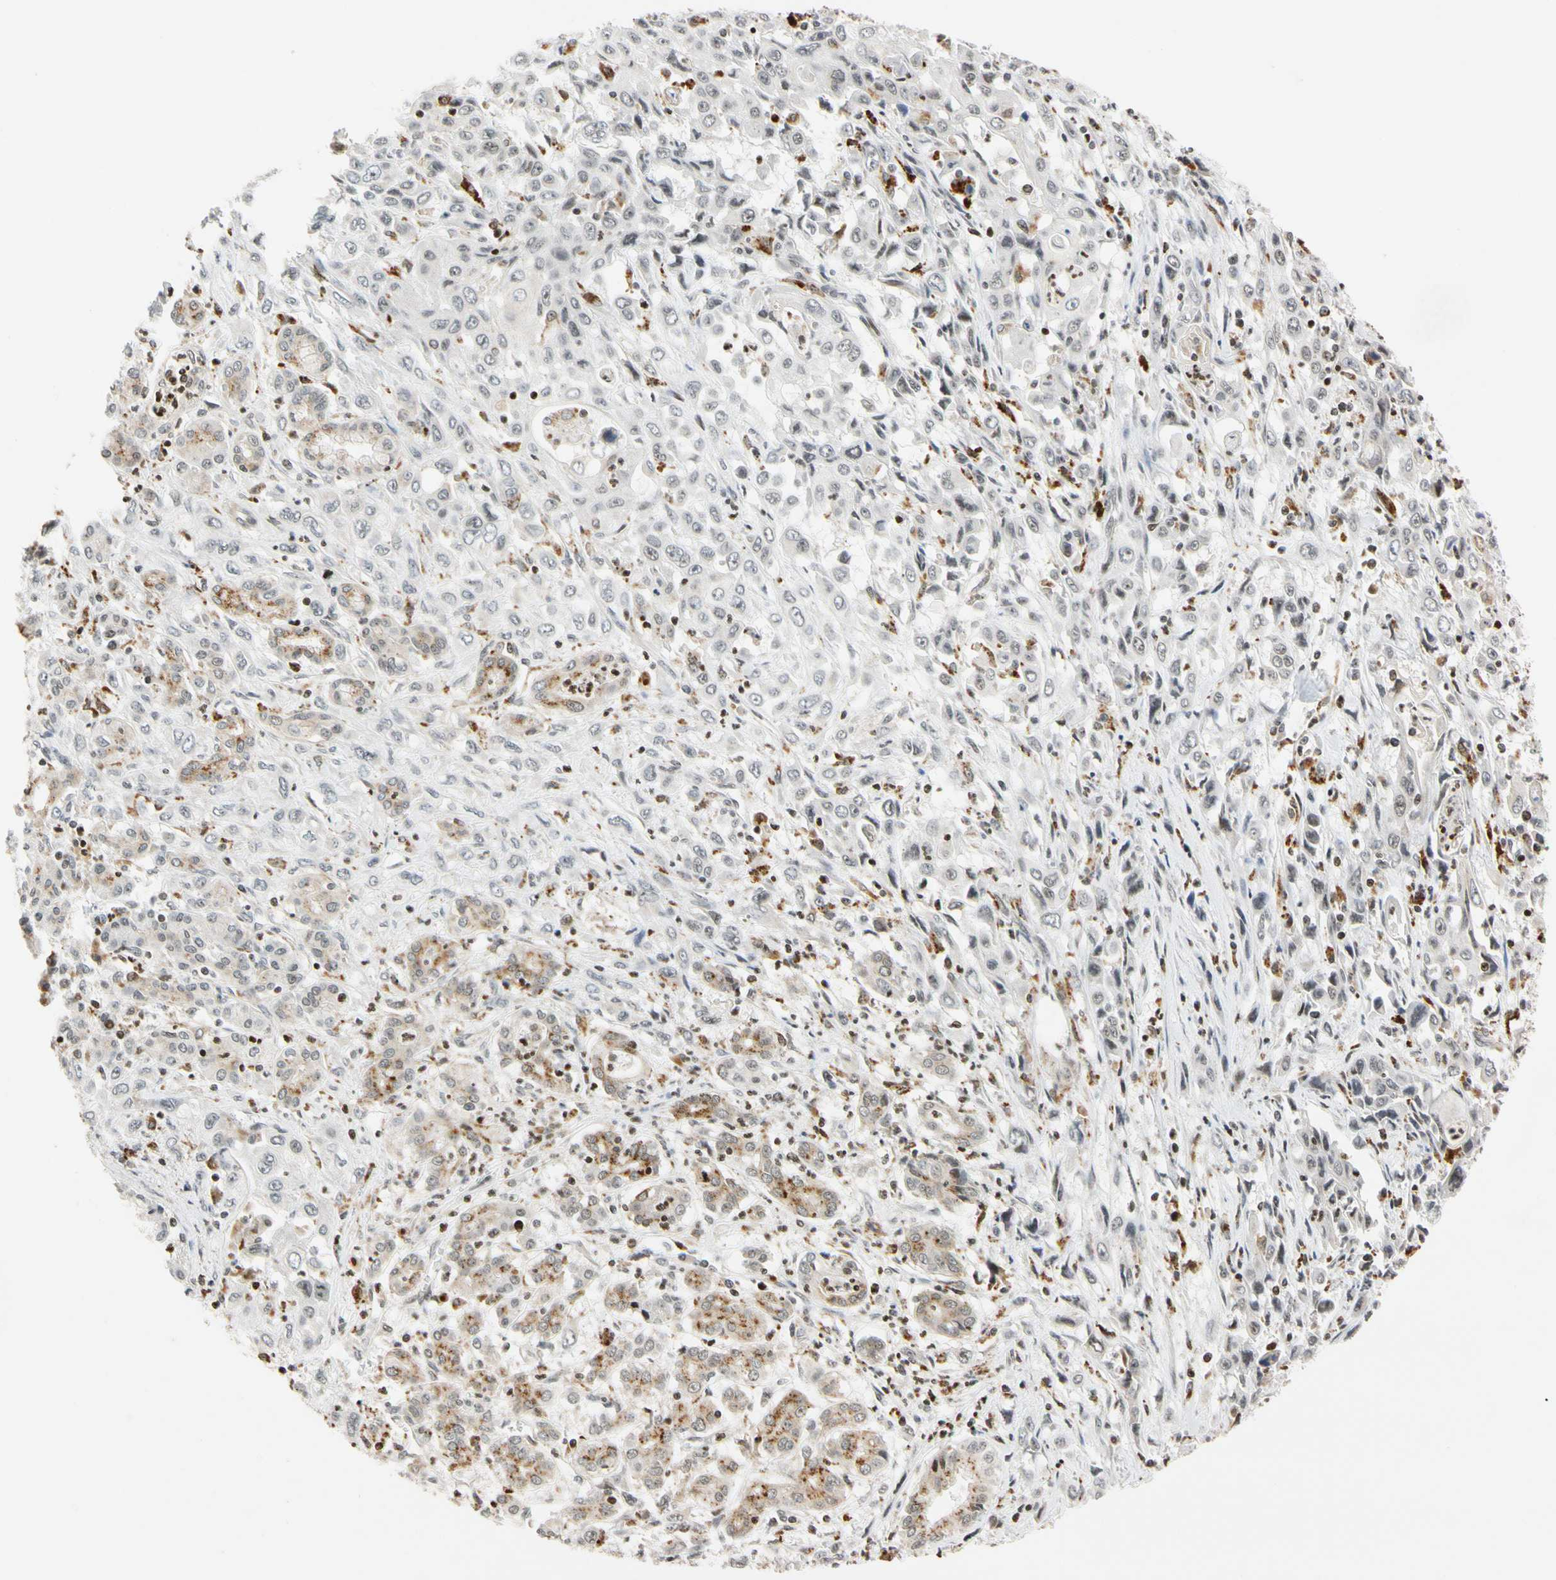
{"staining": {"intensity": "weak", "quantity": "<25%", "location": "nuclear"}, "tissue": "pancreatic cancer", "cell_type": "Tumor cells", "image_type": "cancer", "snomed": [{"axis": "morphology", "description": "Adenocarcinoma, NOS"}, {"axis": "topography", "description": "Pancreas"}], "caption": "A high-resolution image shows immunohistochemistry staining of adenocarcinoma (pancreatic), which reveals no significant expression in tumor cells.", "gene": "CDK7", "patient": {"sex": "male", "age": 70}}